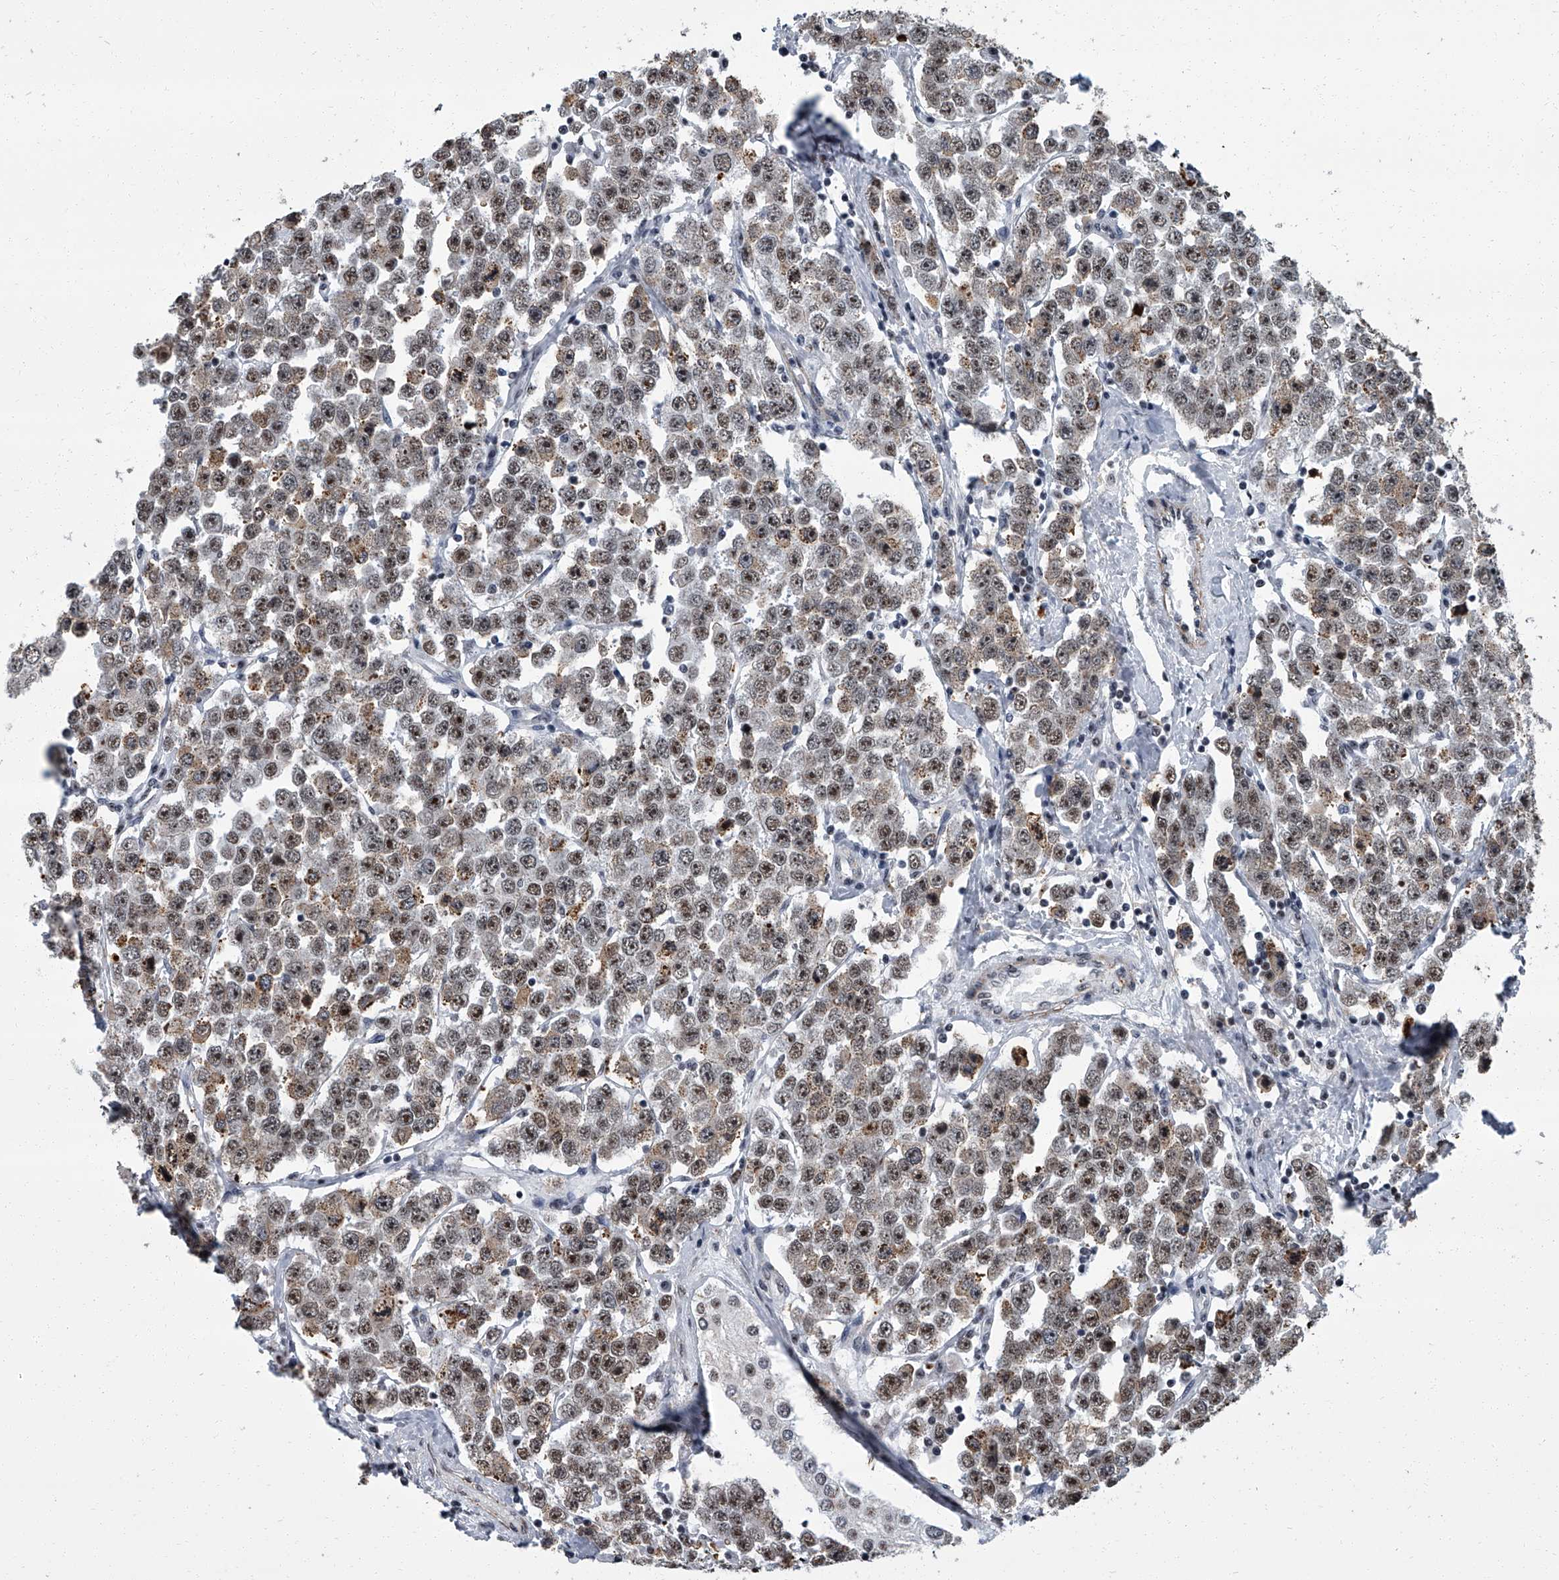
{"staining": {"intensity": "strong", "quantity": "25%-75%", "location": "cytoplasmic/membranous,nuclear"}, "tissue": "testis cancer", "cell_type": "Tumor cells", "image_type": "cancer", "snomed": [{"axis": "morphology", "description": "Seminoma, NOS"}, {"axis": "topography", "description": "Testis"}], "caption": "This micrograph shows testis cancer (seminoma) stained with immunohistochemistry (IHC) to label a protein in brown. The cytoplasmic/membranous and nuclear of tumor cells show strong positivity for the protein. Nuclei are counter-stained blue.", "gene": "ZNF518B", "patient": {"sex": "male", "age": 28}}